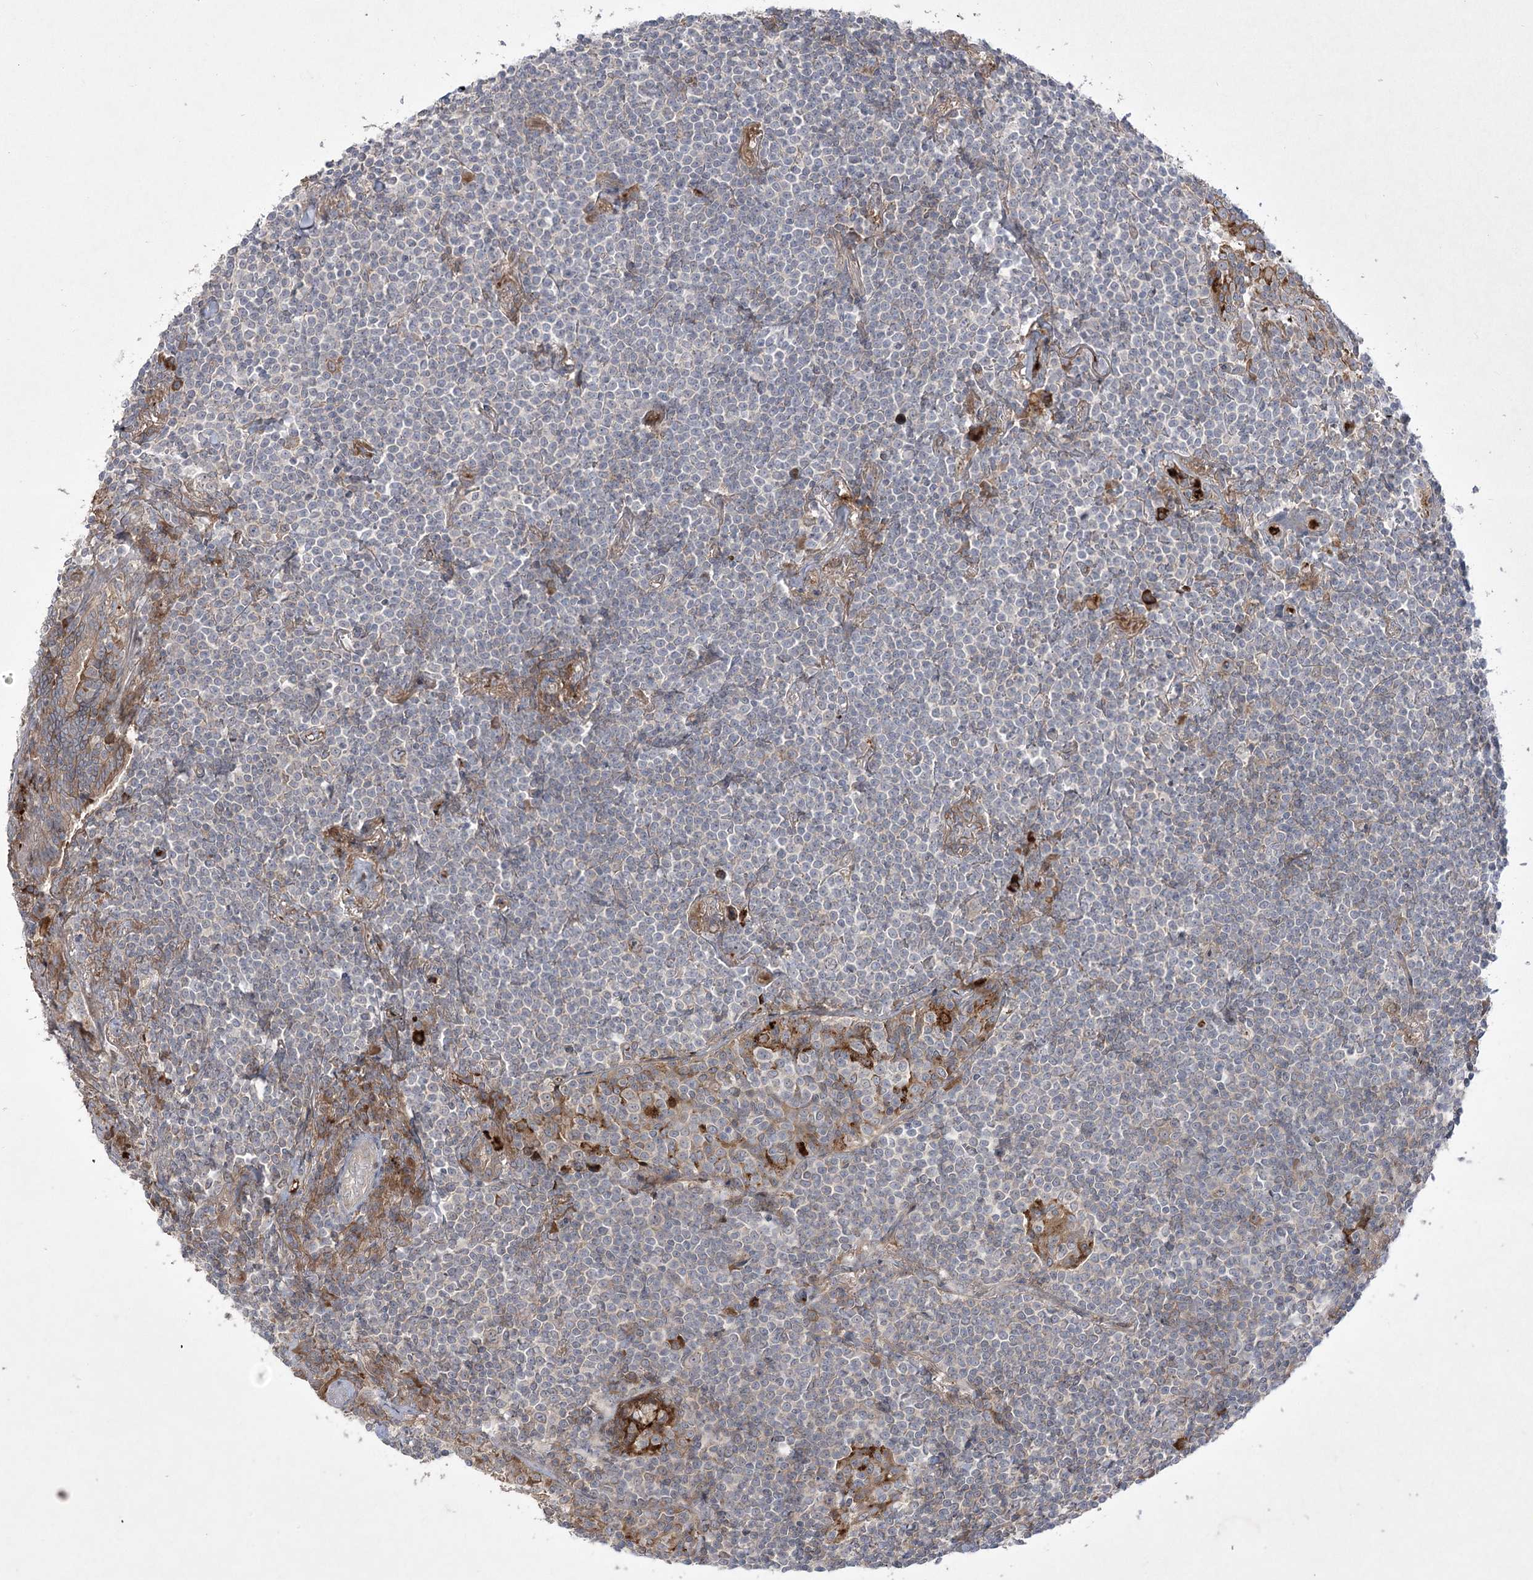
{"staining": {"intensity": "negative", "quantity": "none", "location": "none"}, "tissue": "lymphoma", "cell_type": "Tumor cells", "image_type": "cancer", "snomed": [{"axis": "morphology", "description": "Malignant lymphoma, non-Hodgkin's type, Low grade"}, {"axis": "topography", "description": "Lung"}], "caption": "Immunohistochemical staining of malignant lymphoma, non-Hodgkin's type (low-grade) demonstrates no significant staining in tumor cells.", "gene": "PLEKHA5", "patient": {"sex": "female", "age": 71}}